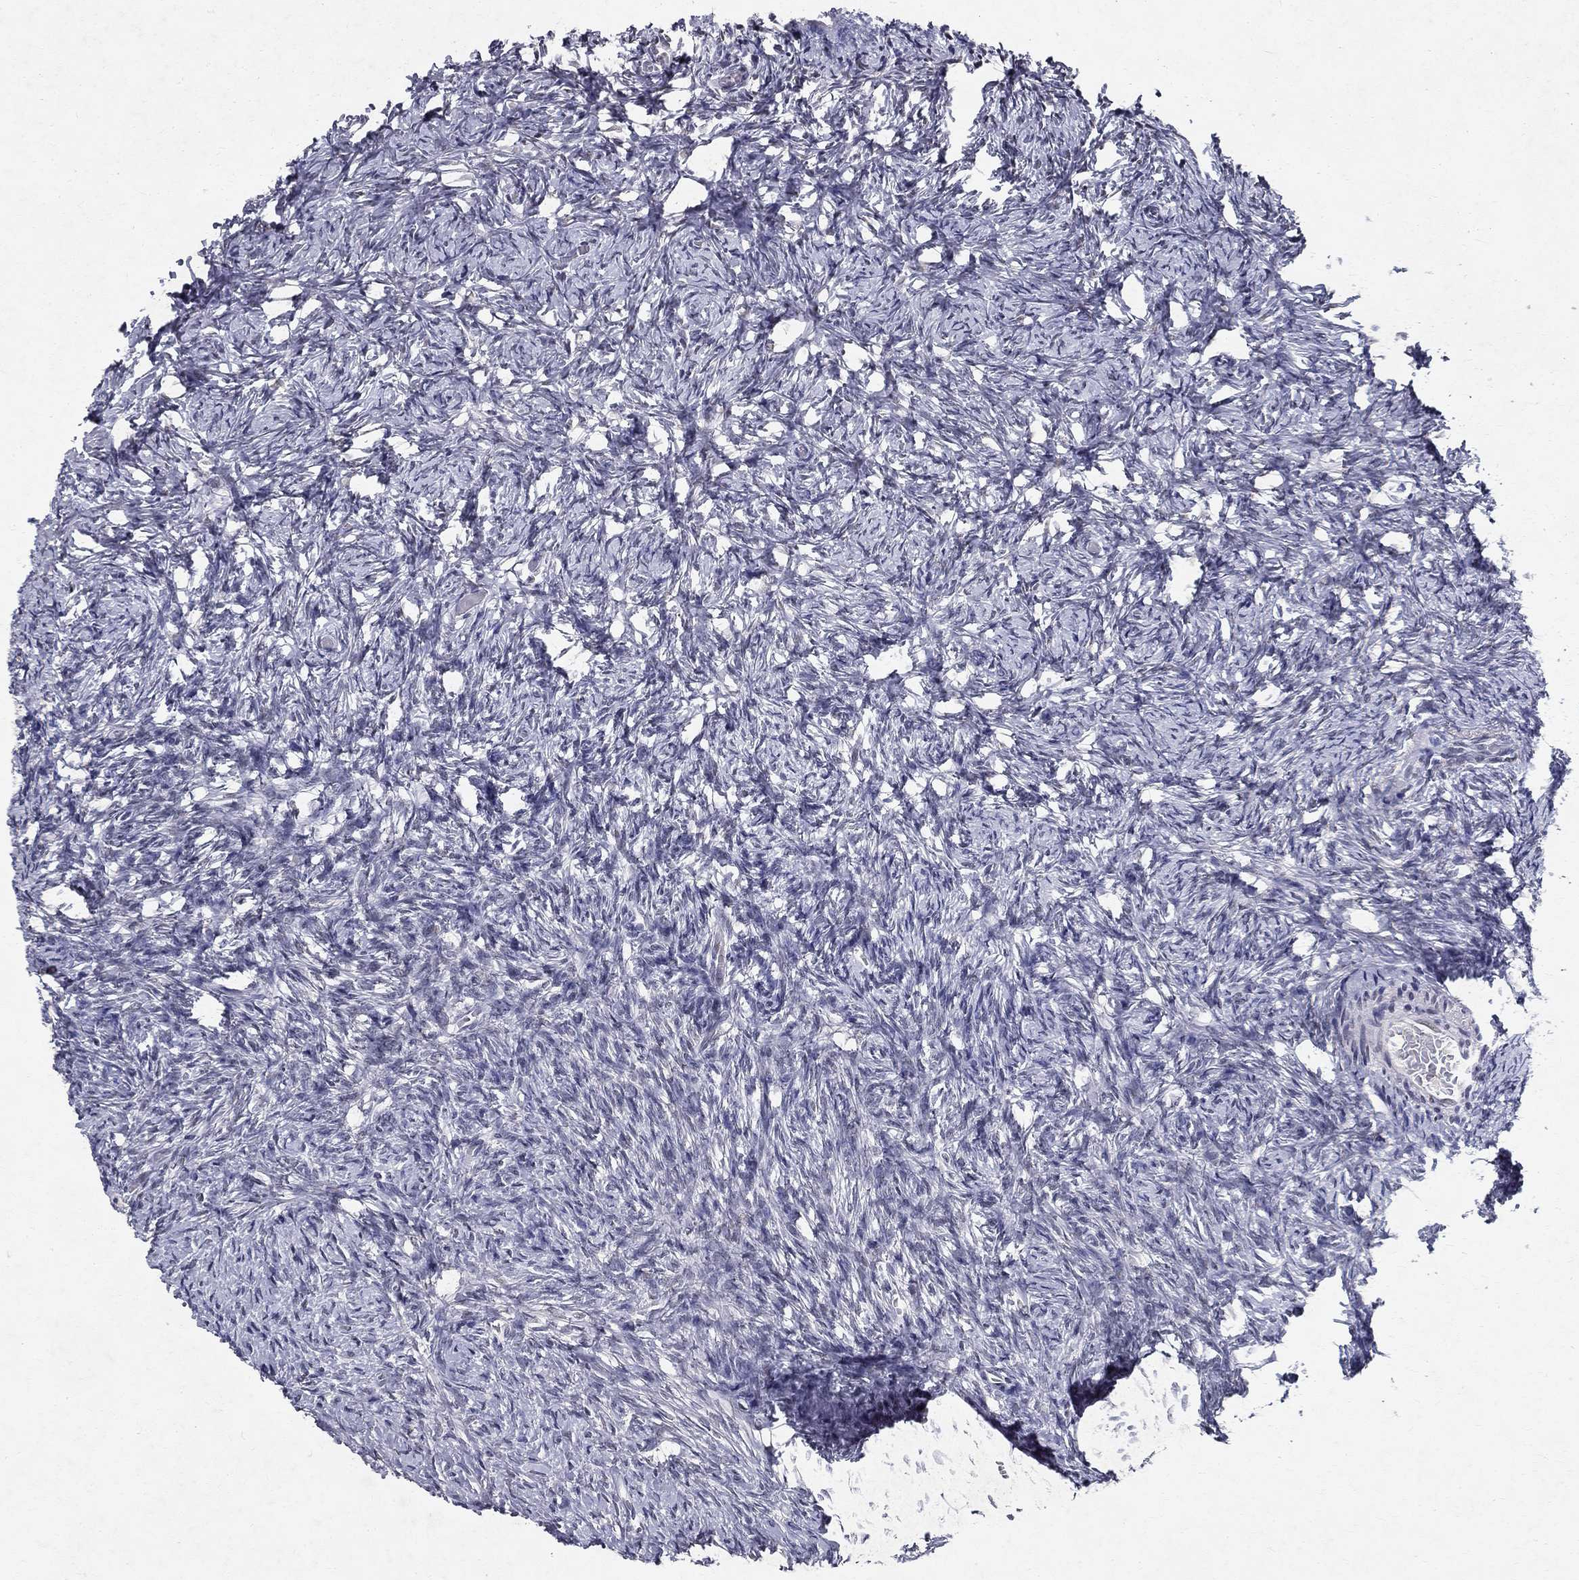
{"staining": {"intensity": "negative", "quantity": "none", "location": "none"}, "tissue": "ovary", "cell_type": "Ovarian stroma cells", "image_type": "normal", "snomed": [{"axis": "morphology", "description": "Normal tissue, NOS"}, {"axis": "topography", "description": "Ovary"}], "caption": "Immunohistochemistry (IHC) image of unremarkable ovary stained for a protein (brown), which shows no positivity in ovarian stroma cells. Nuclei are stained in blue.", "gene": "RBFOX1", "patient": {"sex": "female", "age": 39}}